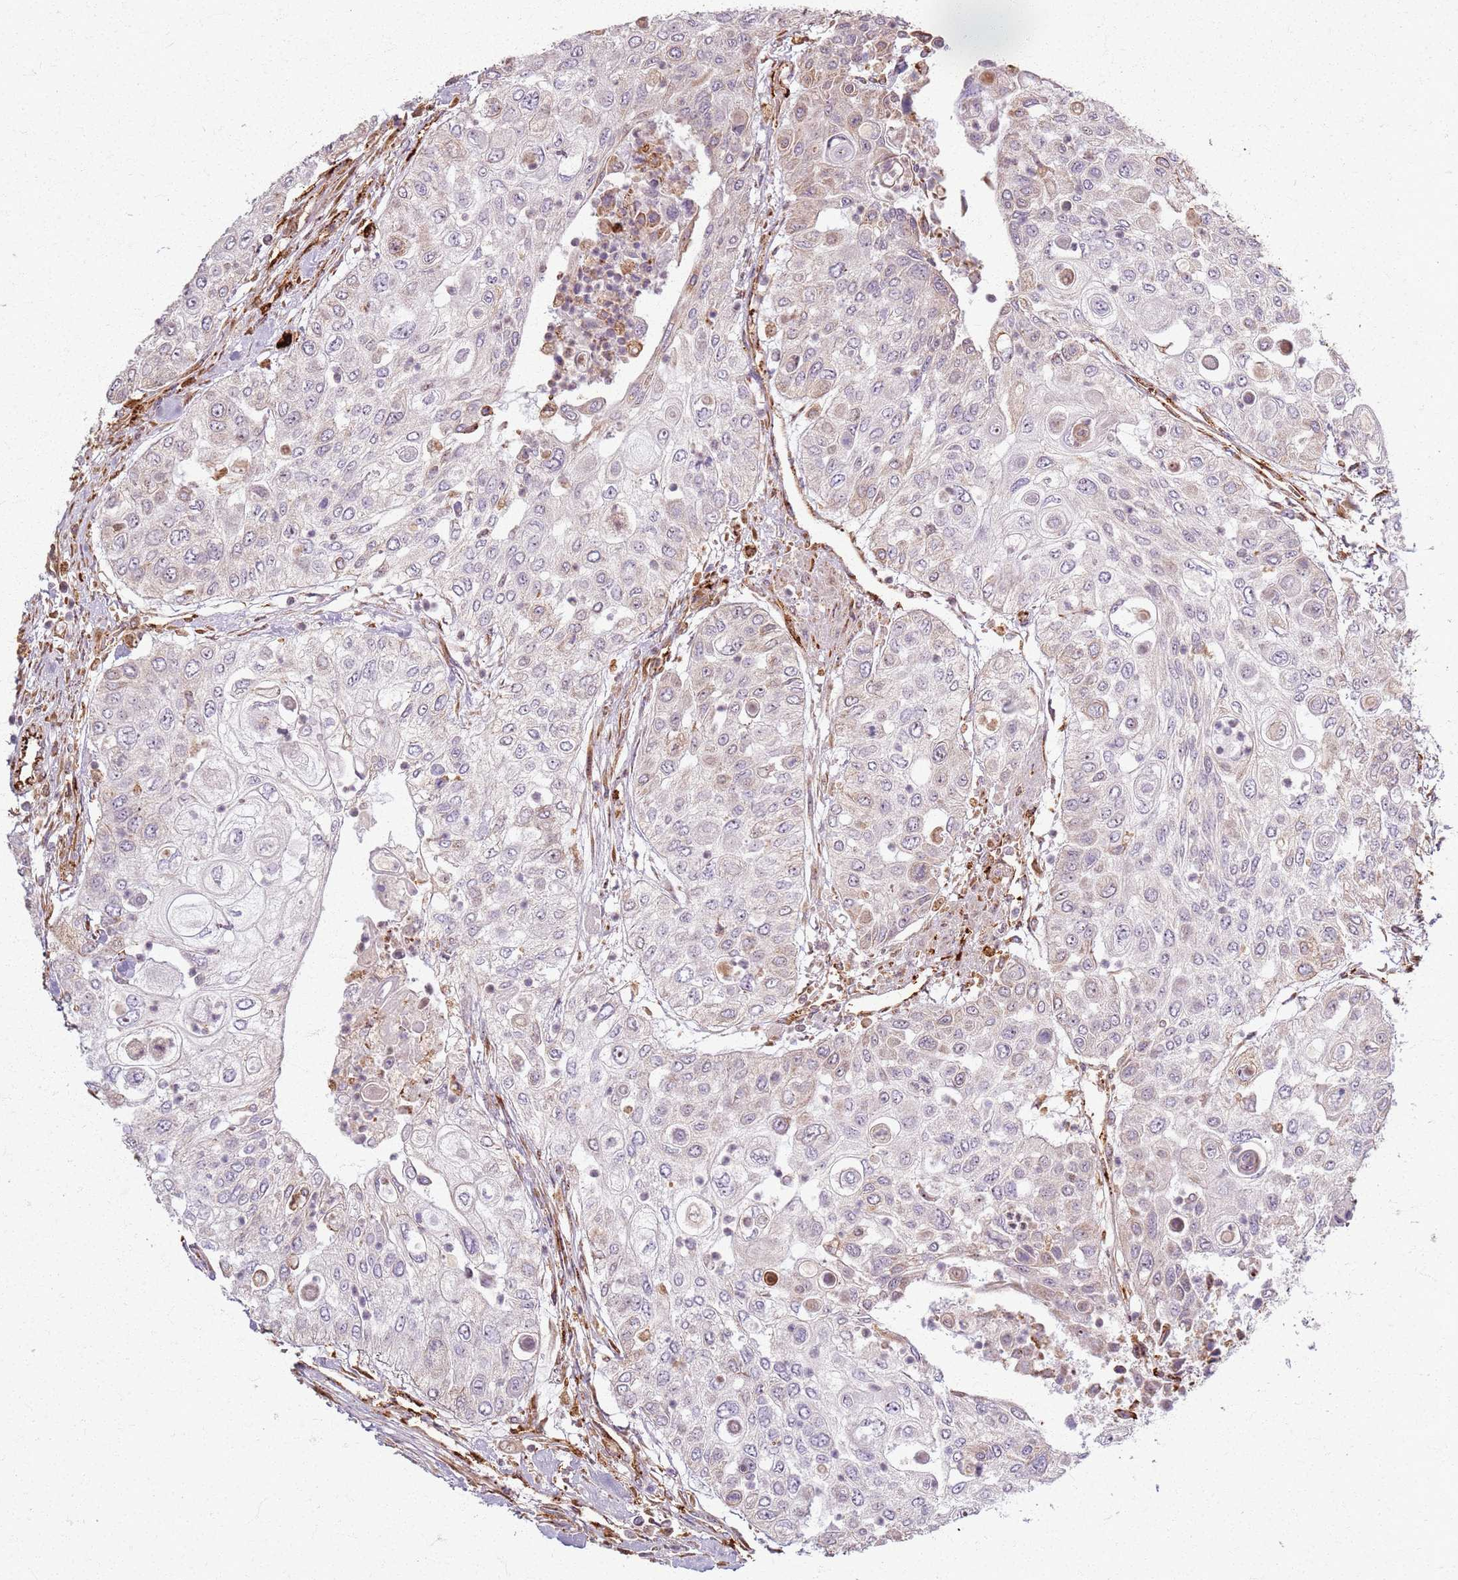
{"staining": {"intensity": "weak", "quantity": "25%-75%", "location": "cytoplasmic/membranous"}, "tissue": "urothelial cancer", "cell_type": "Tumor cells", "image_type": "cancer", "snomed": [{"axis": "morphology", "description": "Urothelial carcinoma, High grade"}, {"axis": "topography", "description": "Urinary bladder"}], "caption": "Immunohistochemical staining of human urothelial cancer displays weak cytoplasmic/membranous protein positivity in about 25%-75% of tumor cells.", "gene": "KRI1", "patient": {"sex": "female", "age": 79}}